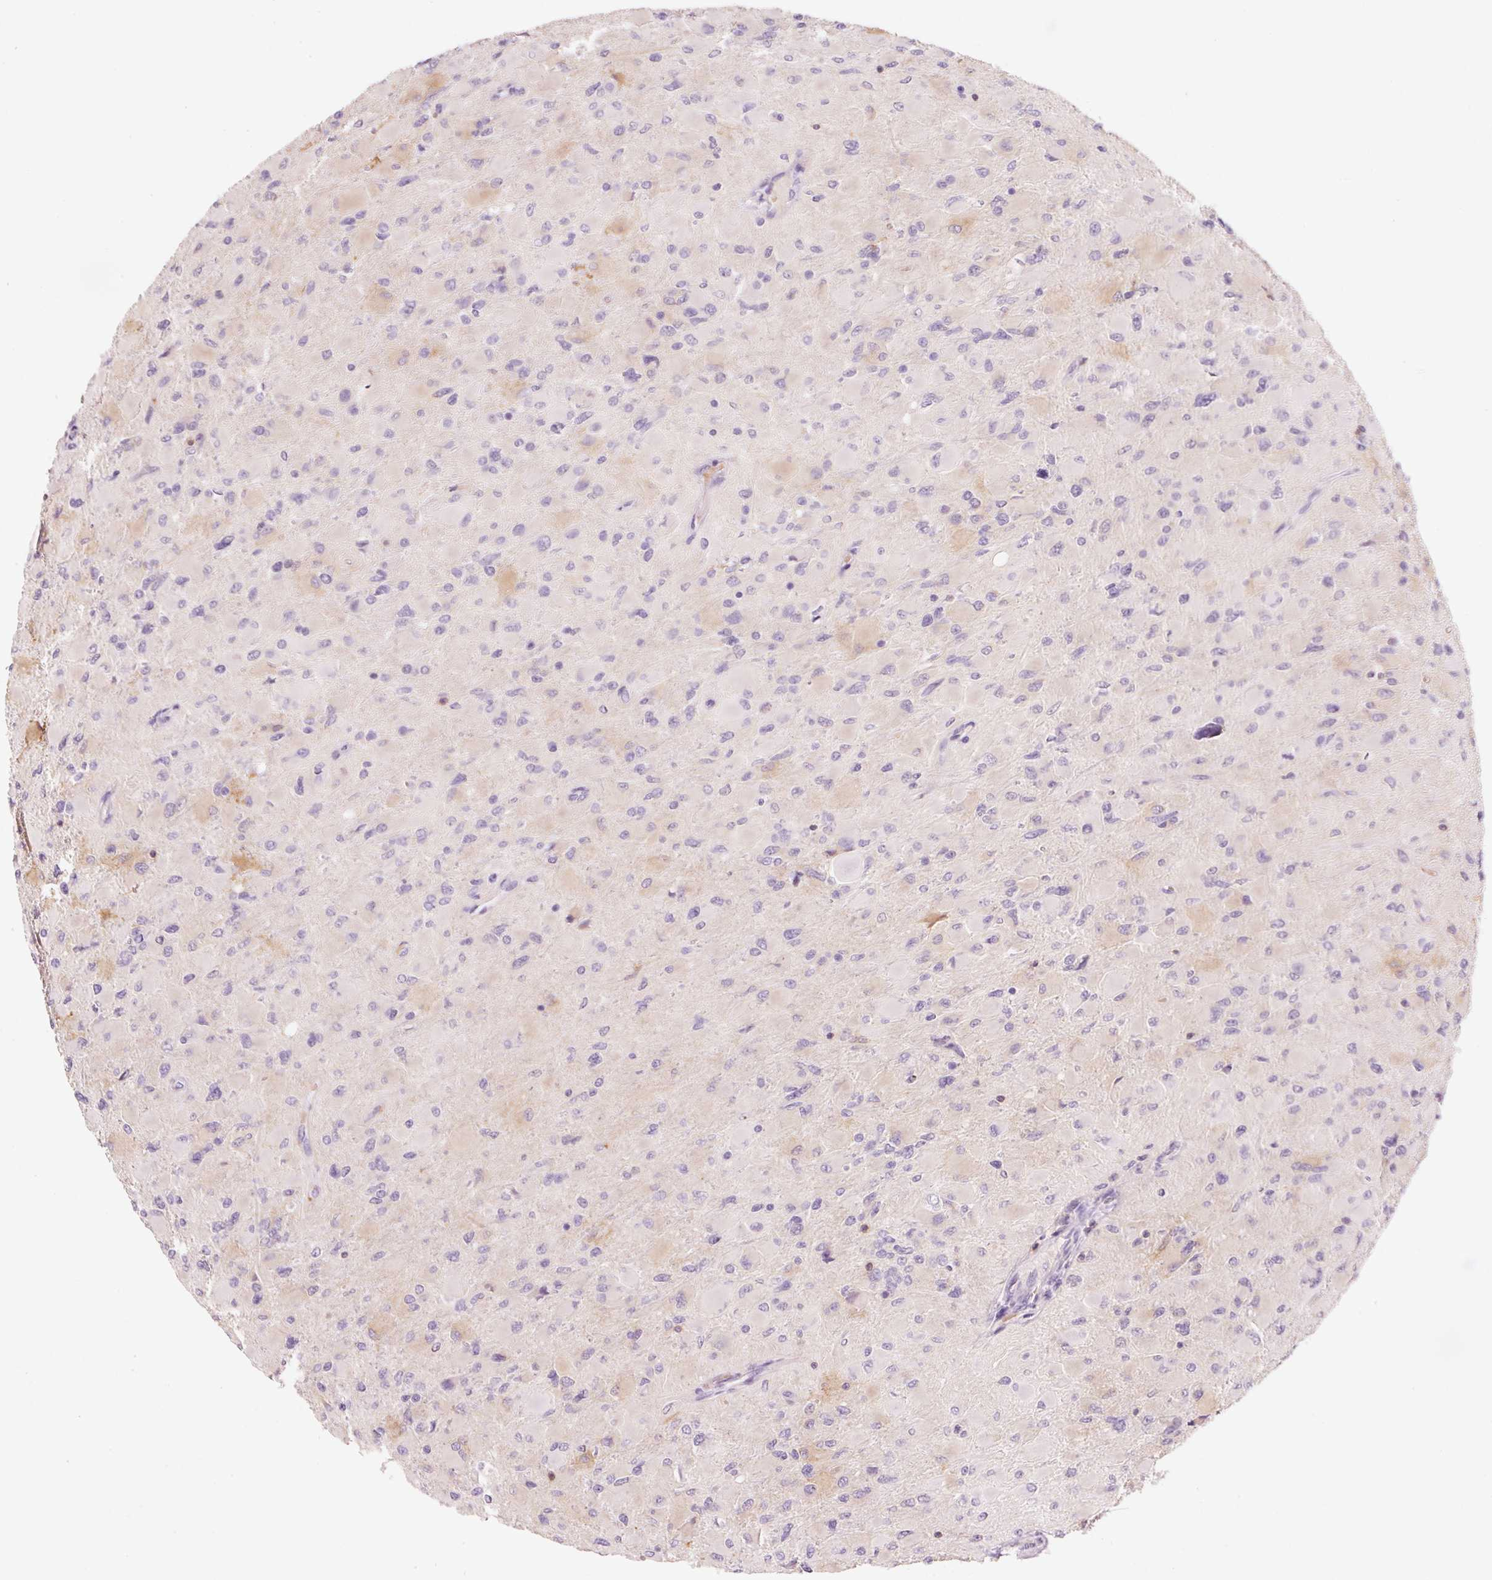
{"staining": {"intensity": "negative", "quantity": "none", "location": "none"}, "tissue": "glioma", "cell_type": "Tumor cells", "image_type": "cancer", "snomed": [{"axis": "morphology", "description": "Glioma, malignant, High grade"}, {"axis": "topography", "description": "Cerebral cortex"}], "caption": "Tumor cells show no significant protein positivity in high-grade glioma (malignant). (DAB (3,3'-diaminobenzidine) immunohistochemistry visualized using brightfield microscopy, high magnification).", "gene": "OR8K1", "patient": {"sex": "female", "age": 36}}